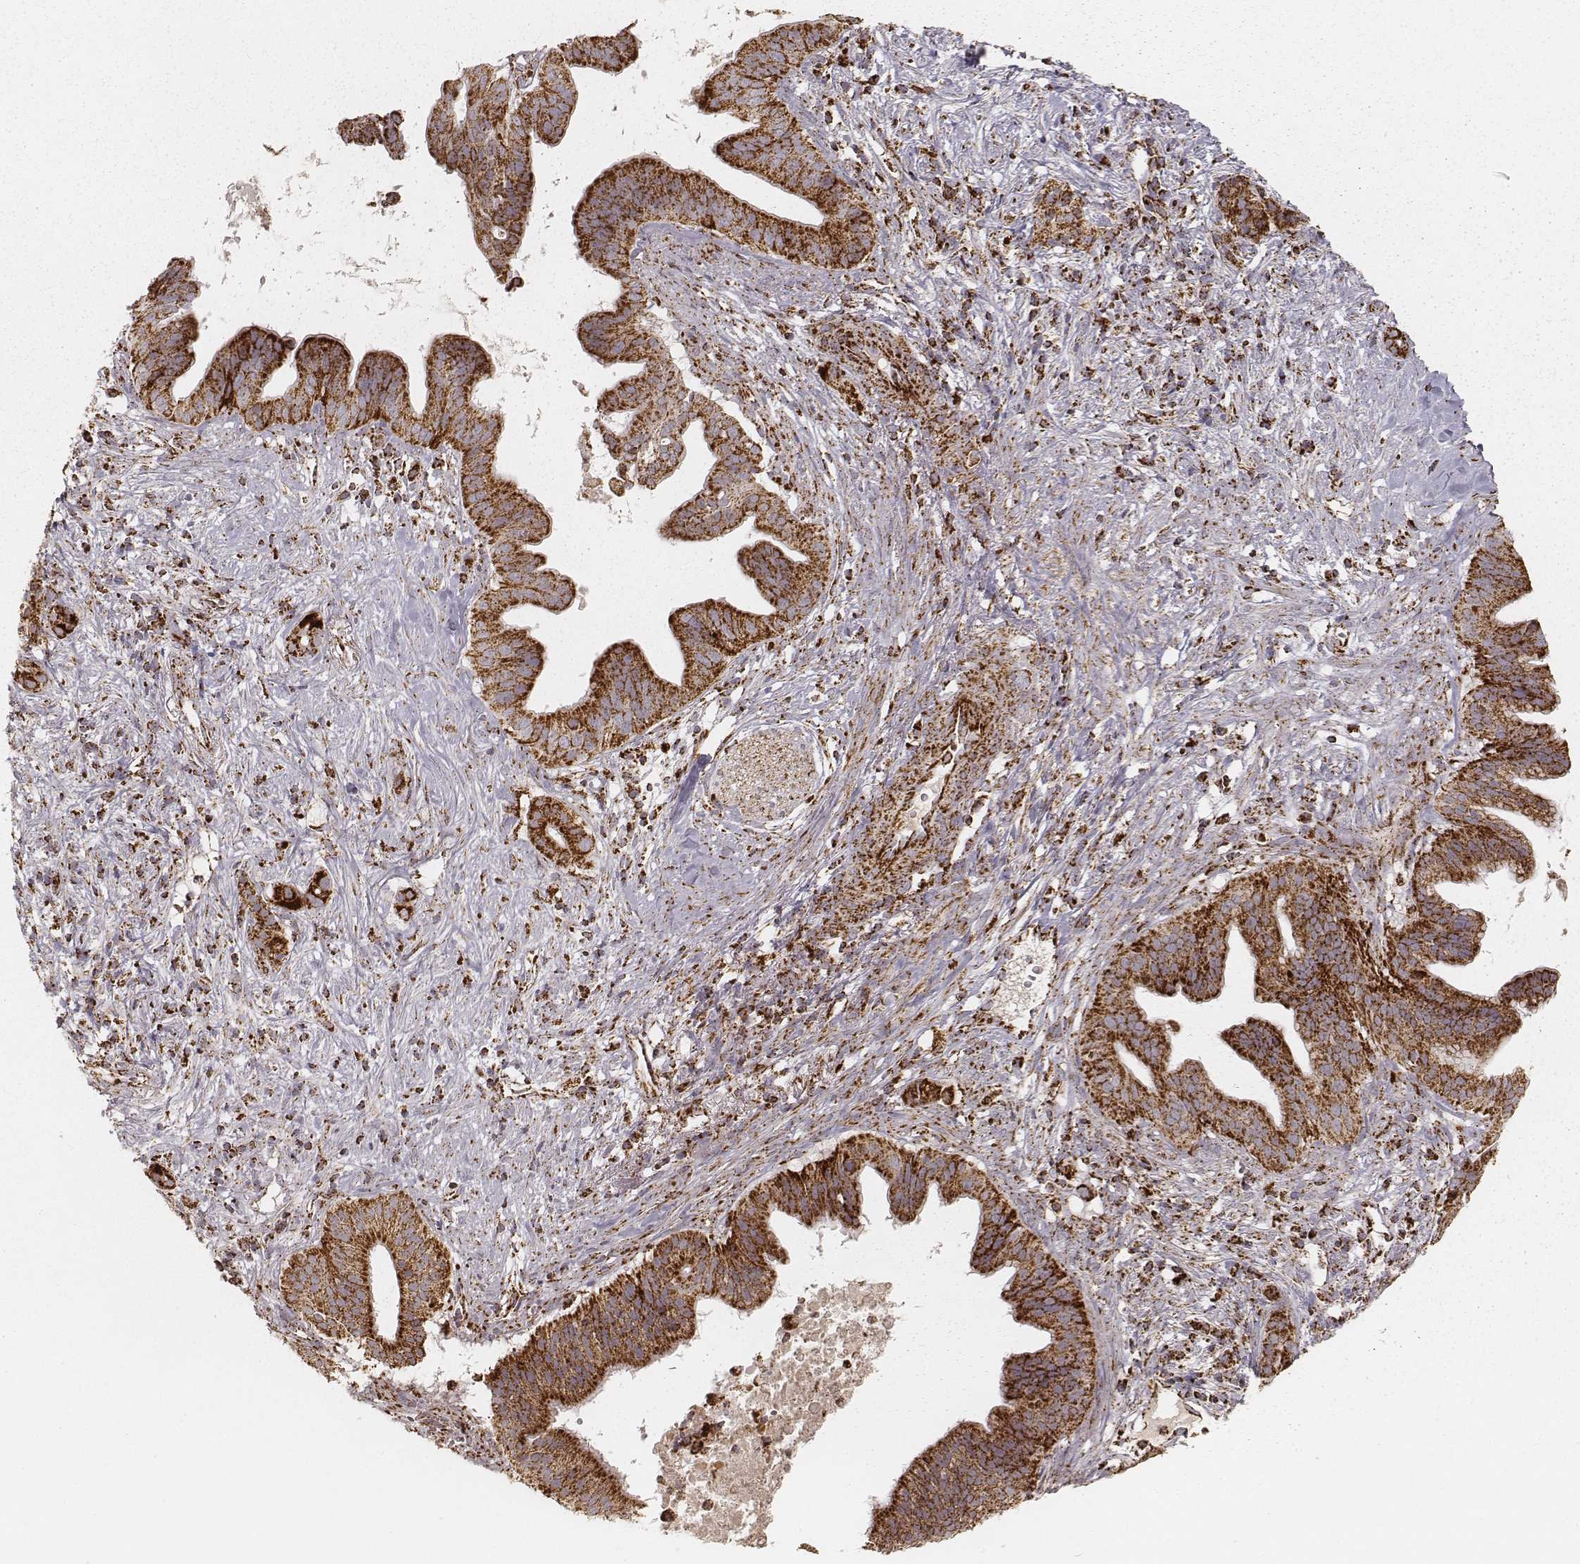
{"staining": {"intensity": "strong", "quantity": ">75%", "location": "cytoplasmic/membranous"}, "tissue": "pancreatic cancer", "cell_type": "Tumor cells", "image_type": "cancer", "snomed": [{"axis": "morphology", "description": "Adenocarcinoma, NOS"}, {"axis": "topography", "description": "Pancreas"}], "caption": "About >75% of tumor cells in human pancreatic cancer (adenocarcinoma) display strong cytoplasmic/membranous protein expression as visualized by brown immunohistochemical staining.", "gene": "CS", "patient": {"sex": "male", "age": 61}}